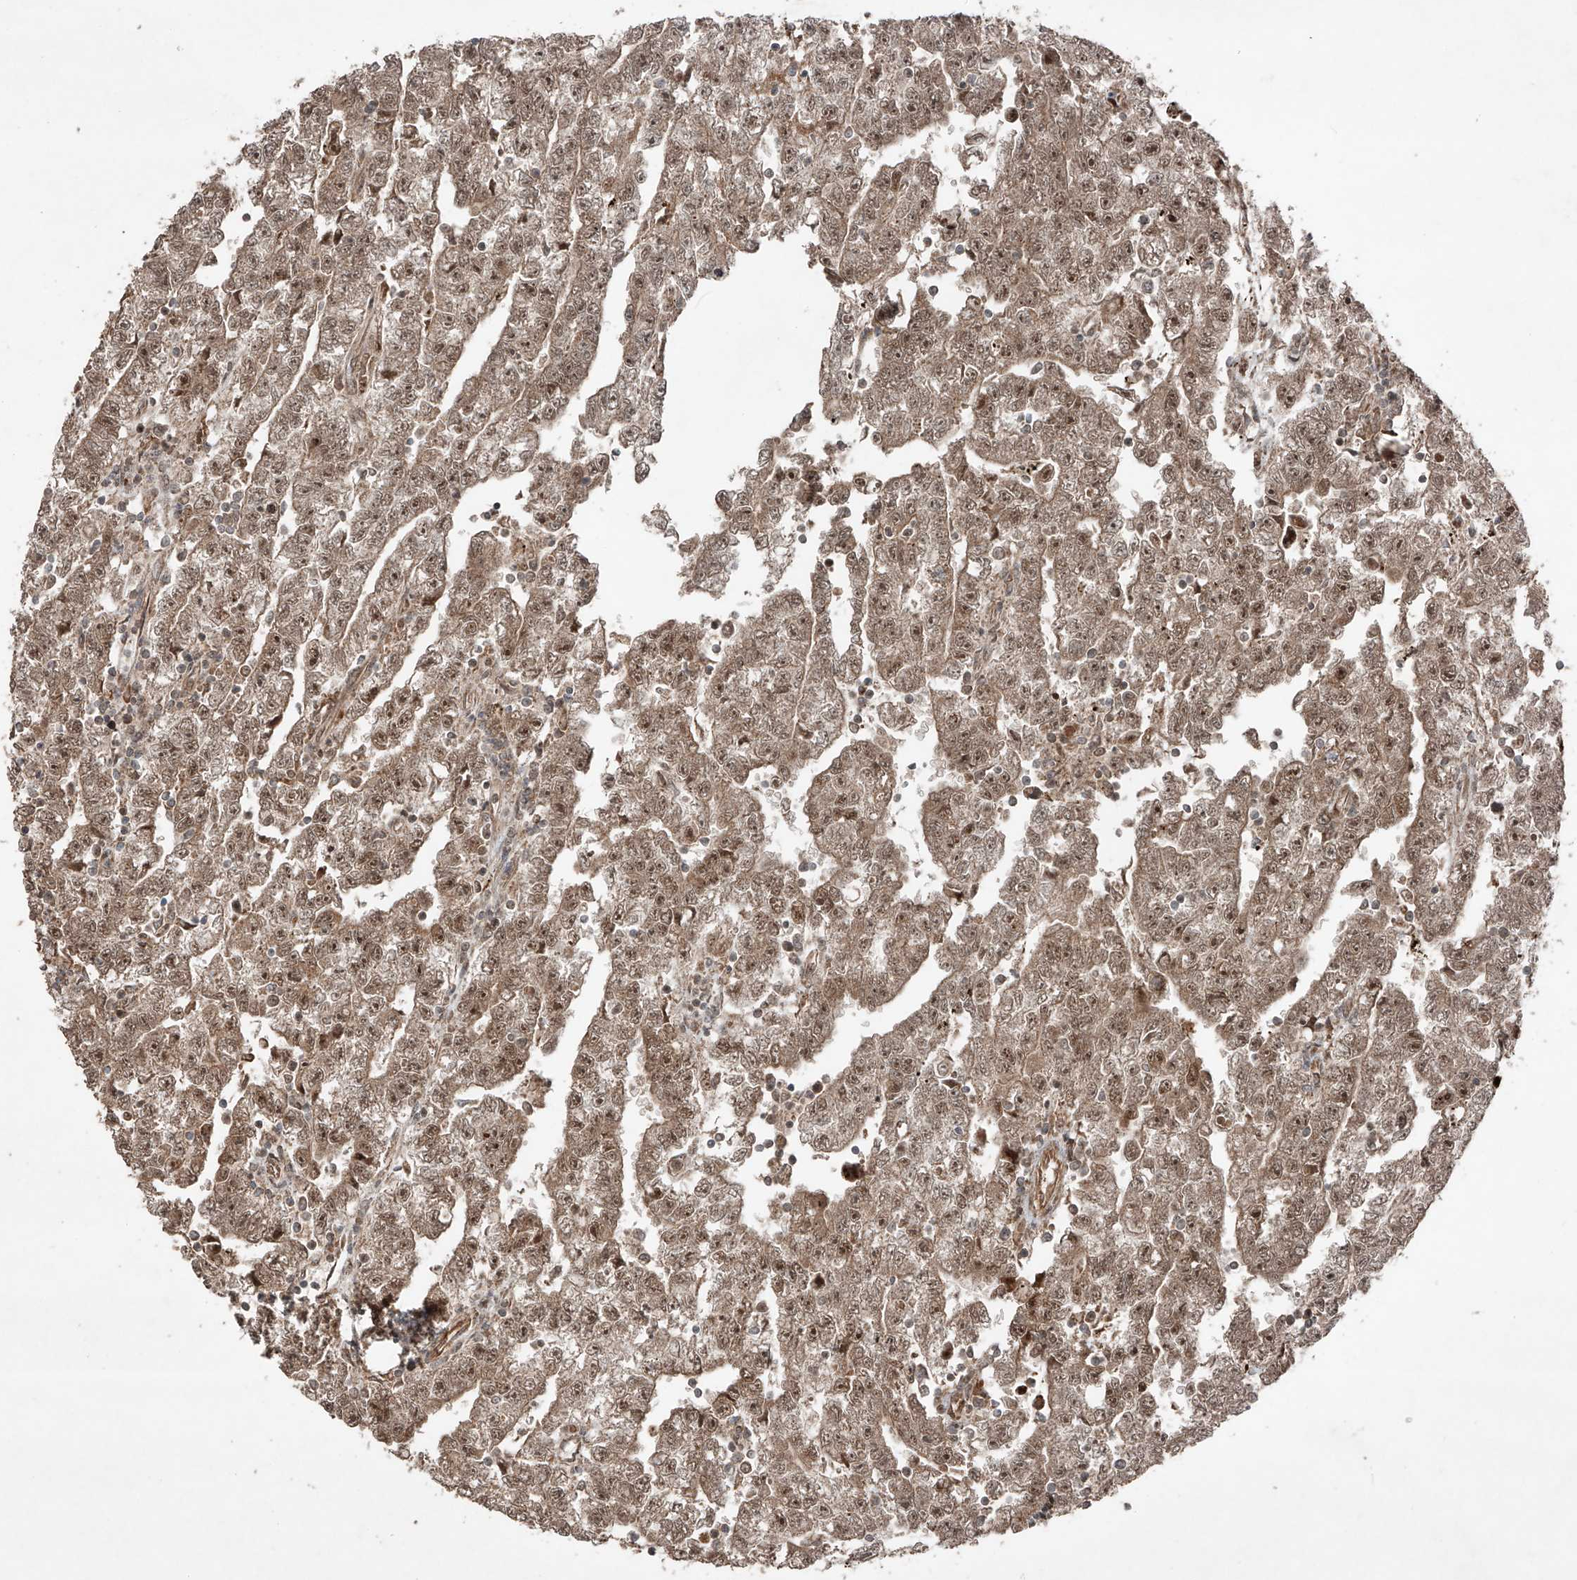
{"staining": {"intensity": "moderate", "quantity": ">75%", "location": "cytoplasmic/membranous,nuclear"}, "tissue": "testis cancer", "cell_type": "Tumor cells", "image_type": "cancer", "snomed": [{"axis": "morphology", "description": "Carcinoma, Embryonal, NOS"}, {"axis": "topography", "description": "Testis"}], "caption": "Immunohistochemistry of testis cancer shows medium levels of moderate cytoplasmic/membranous and nuclear staining in approximately >75% of tumor cells.", "gene": "ZNF620", "patient": {"sex": "male", "age": 25}}